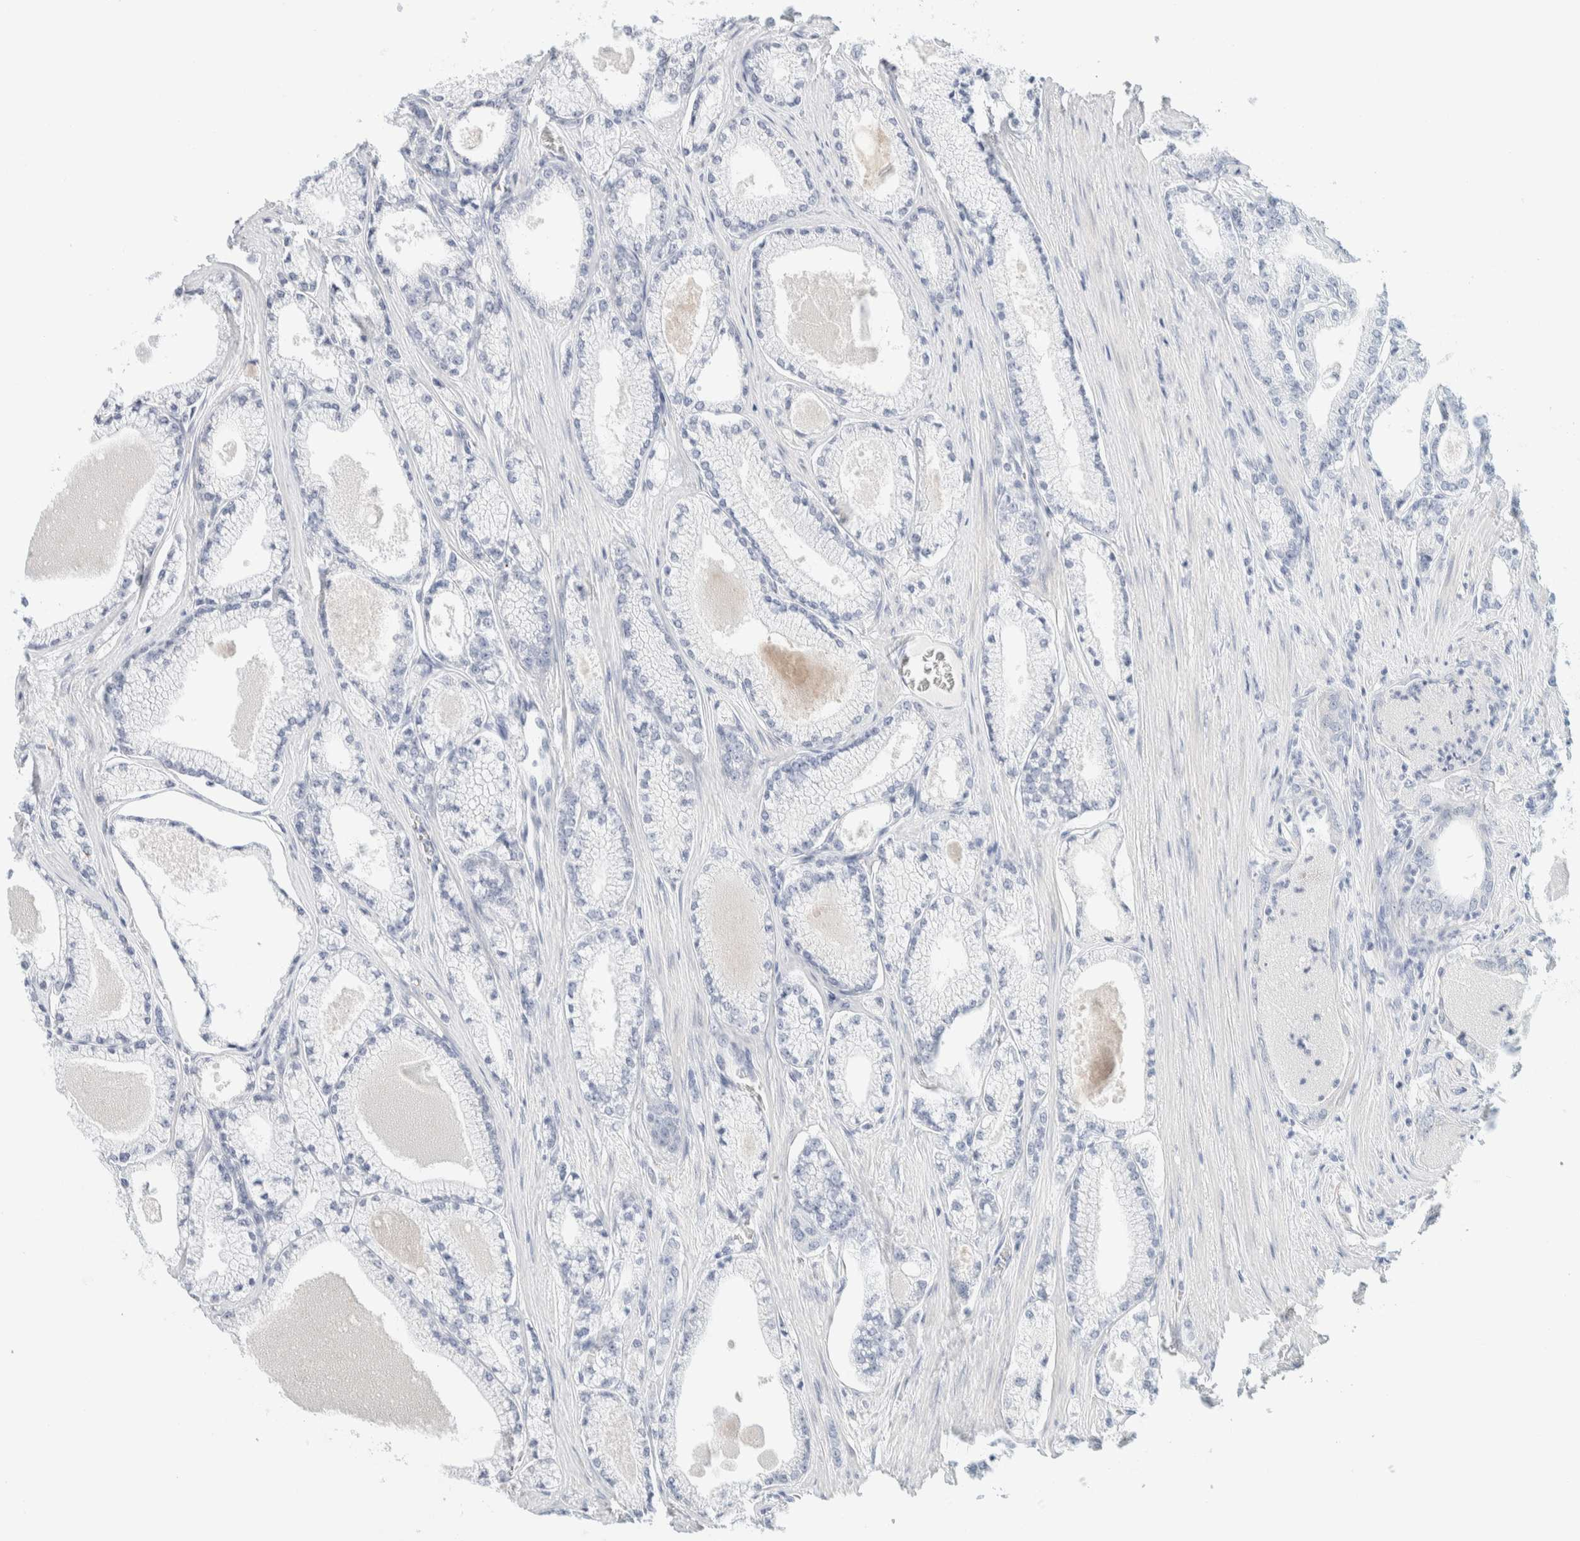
{"staining": {"intensity": "negative", "quantity": "none", "location": "none"}, "tissue": "prostate cancer", "cell_type": "Tumor cells", "image_type": "cancer", "snomed": [{"axis": "morphology", "description": "Adenocarcinoma, High grade"}, {"axis": "topography", "description": "Prostate"}], "caption": "There is no significant expression in tumor cells of prostate cancer. Brightfield microscopy of IHC stained with DAB (3,3'-diaminobenzidine) (brown) and hematoxylin (blue), captured at high magnification.", "gene": "ATCAY", "patient": {"sex": "male", "age": 71}}